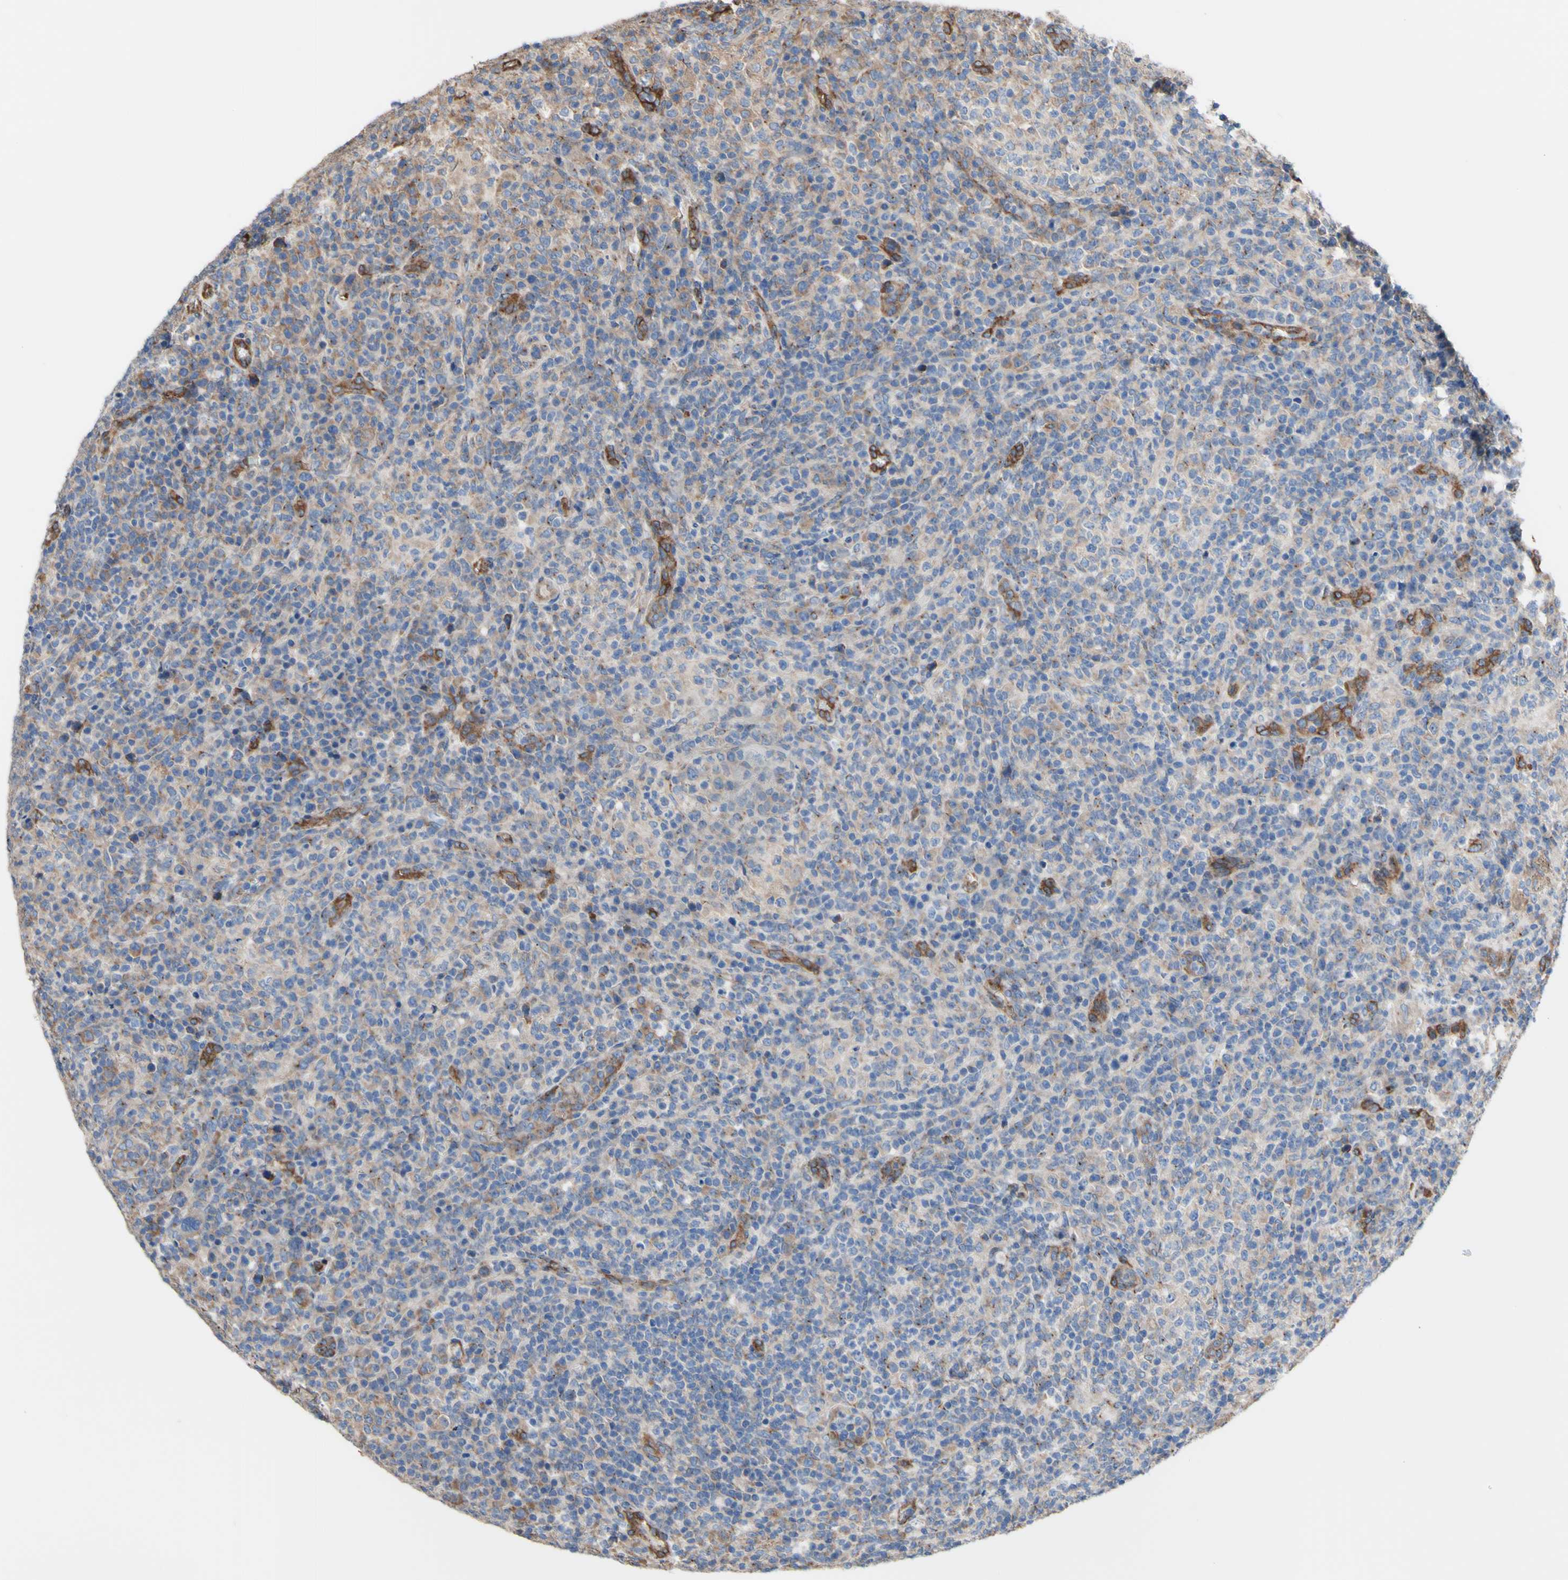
{"staining": {"intensity": "moderate", "quantity": ">75%", "location": "cytoplasmic/membranous"}, "tissue": "lymphoma", "cell_type": "Tumor cells", "image_type": "cancer", "snomed": [{"axis": "morphology", "description": "Malignant lymphoma, non-Hodgkin's type, High grade"}, {"axis": "topography", "description": "Lymph node"}], "caption": "Immunohistochemical staining of human lymphoma shows medium levels of moderate cytoplasmic/membranous protein staining in about >75% of tumor cells.", "gene": "LRIG3", "patient": {"sex": "female", "age": 76}}